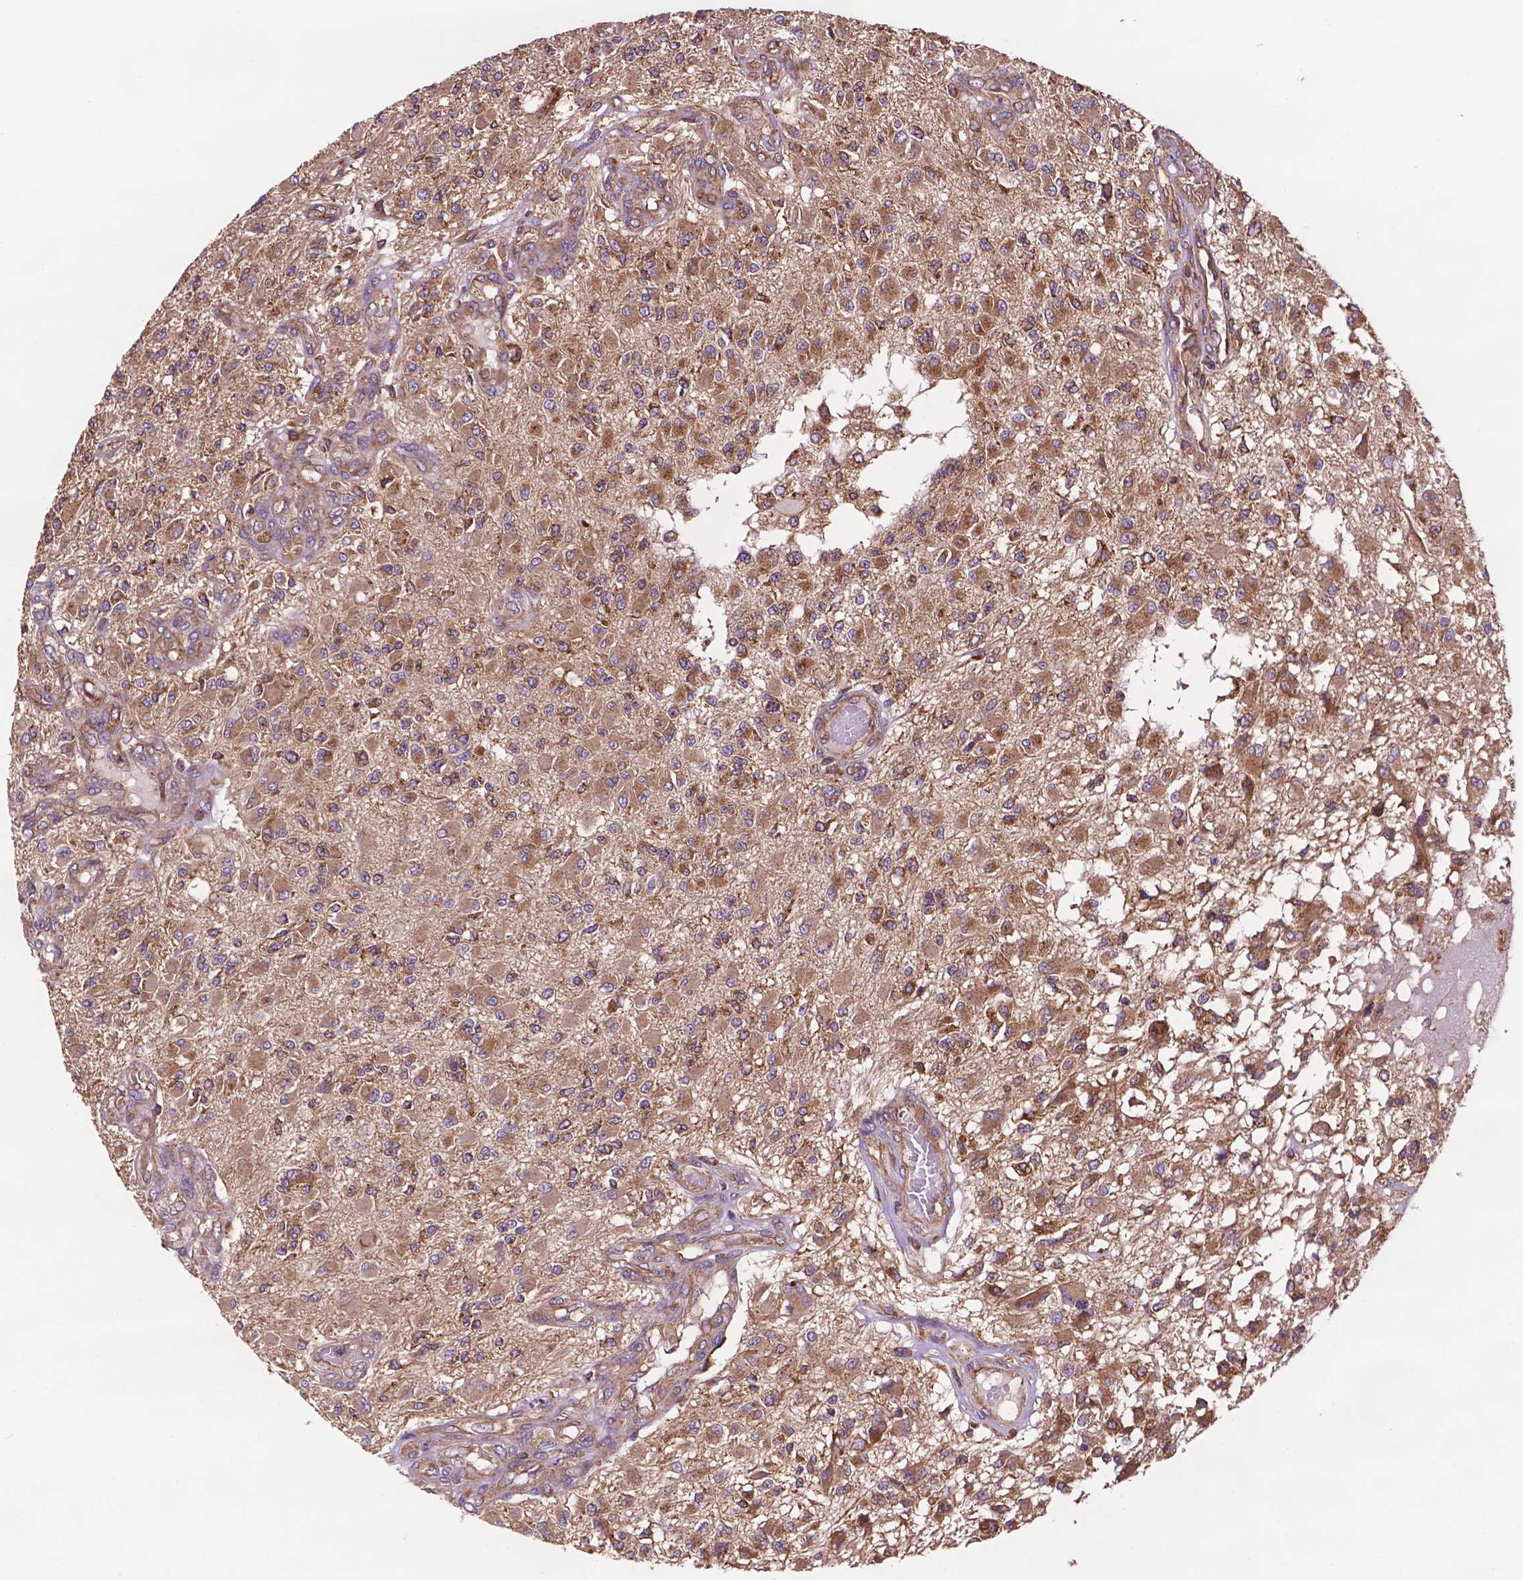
{"staining": {"intensity": "moderate", "quantity": "25%-75%", "location": "cytoplasmic/membranous"}, "tissue": "glioma", "cell_type": "Tumor cells", "image_type": "cancer", "snomed": [{"axis": "morphology", "description": "Glioma, malignant, High grade"}, {"axis": "topography", "description": "Brain"}], "caption": "Immunohistochemical staining of malignant glioma (high-grade) demonstrates medium levels of moderate cytoplasmic/membranous staining in approximately 25%-75% of tumor cells.", "gene": "CCDC71L", "patient": {"sex": "female", "age": 63}}